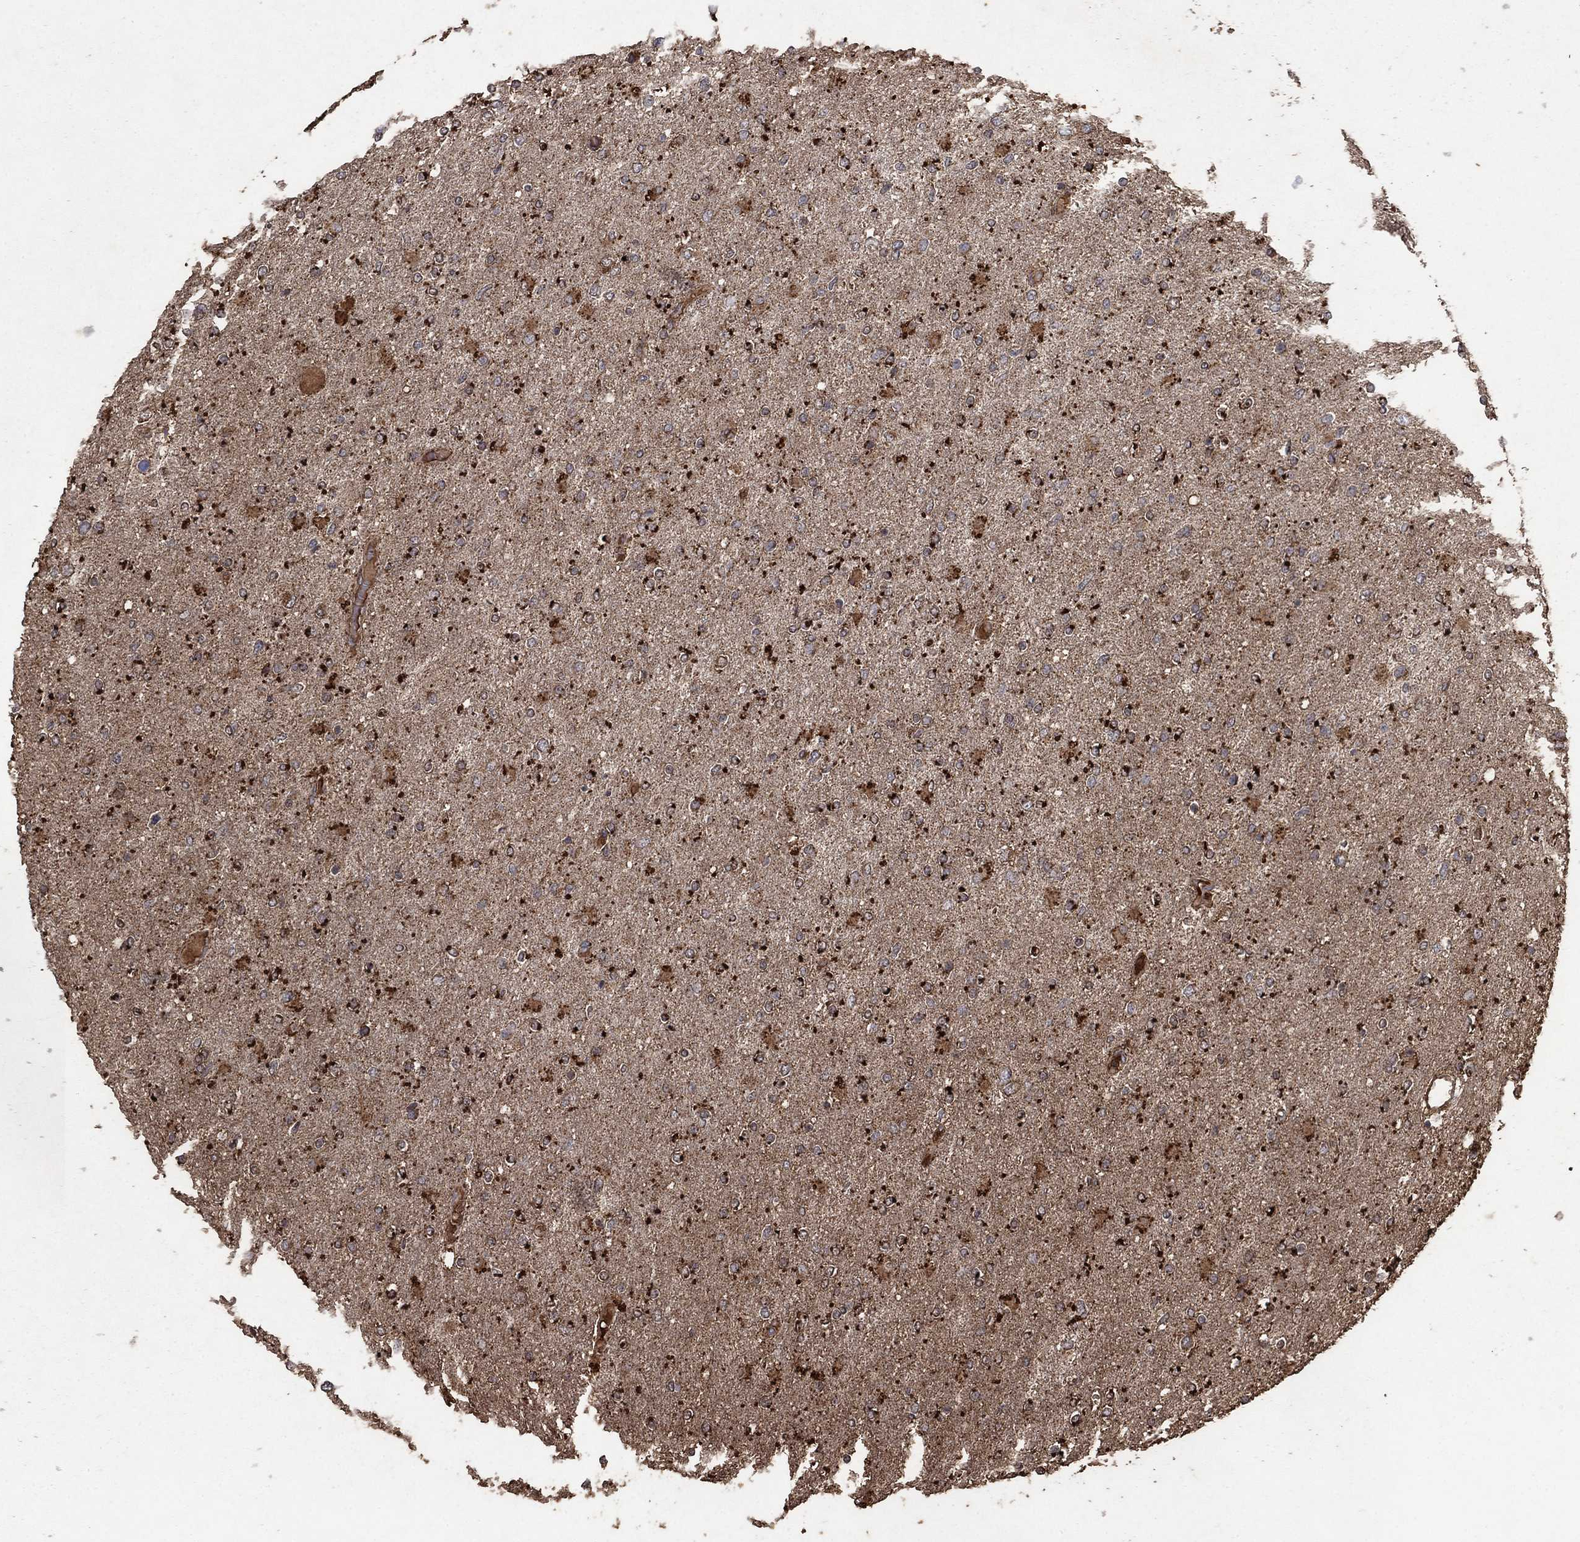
{"staining": {"intensity": "strong", "quantity": "25%-75%", "location": "cytoplasmic/membranous"}, "tissue": "glioma", "cell_type": "Tumor cells", "image_type": "cancer", "snomed": [{"axis": "morphology", "description": "Glioma, malignant, High grade"}, {"axis": "topography", "description": "Cerebral cortex"}], "caption": "The micrograph displays staining of malignant glioma (high-grade), revealing strong cytoplasmic/membranous protein positivity (brown color) within tumor cells. (IHC, brightfield microscopy, high magnification).", "gene": "DPH1", "patient": {"sex": "male", "age": 70}}